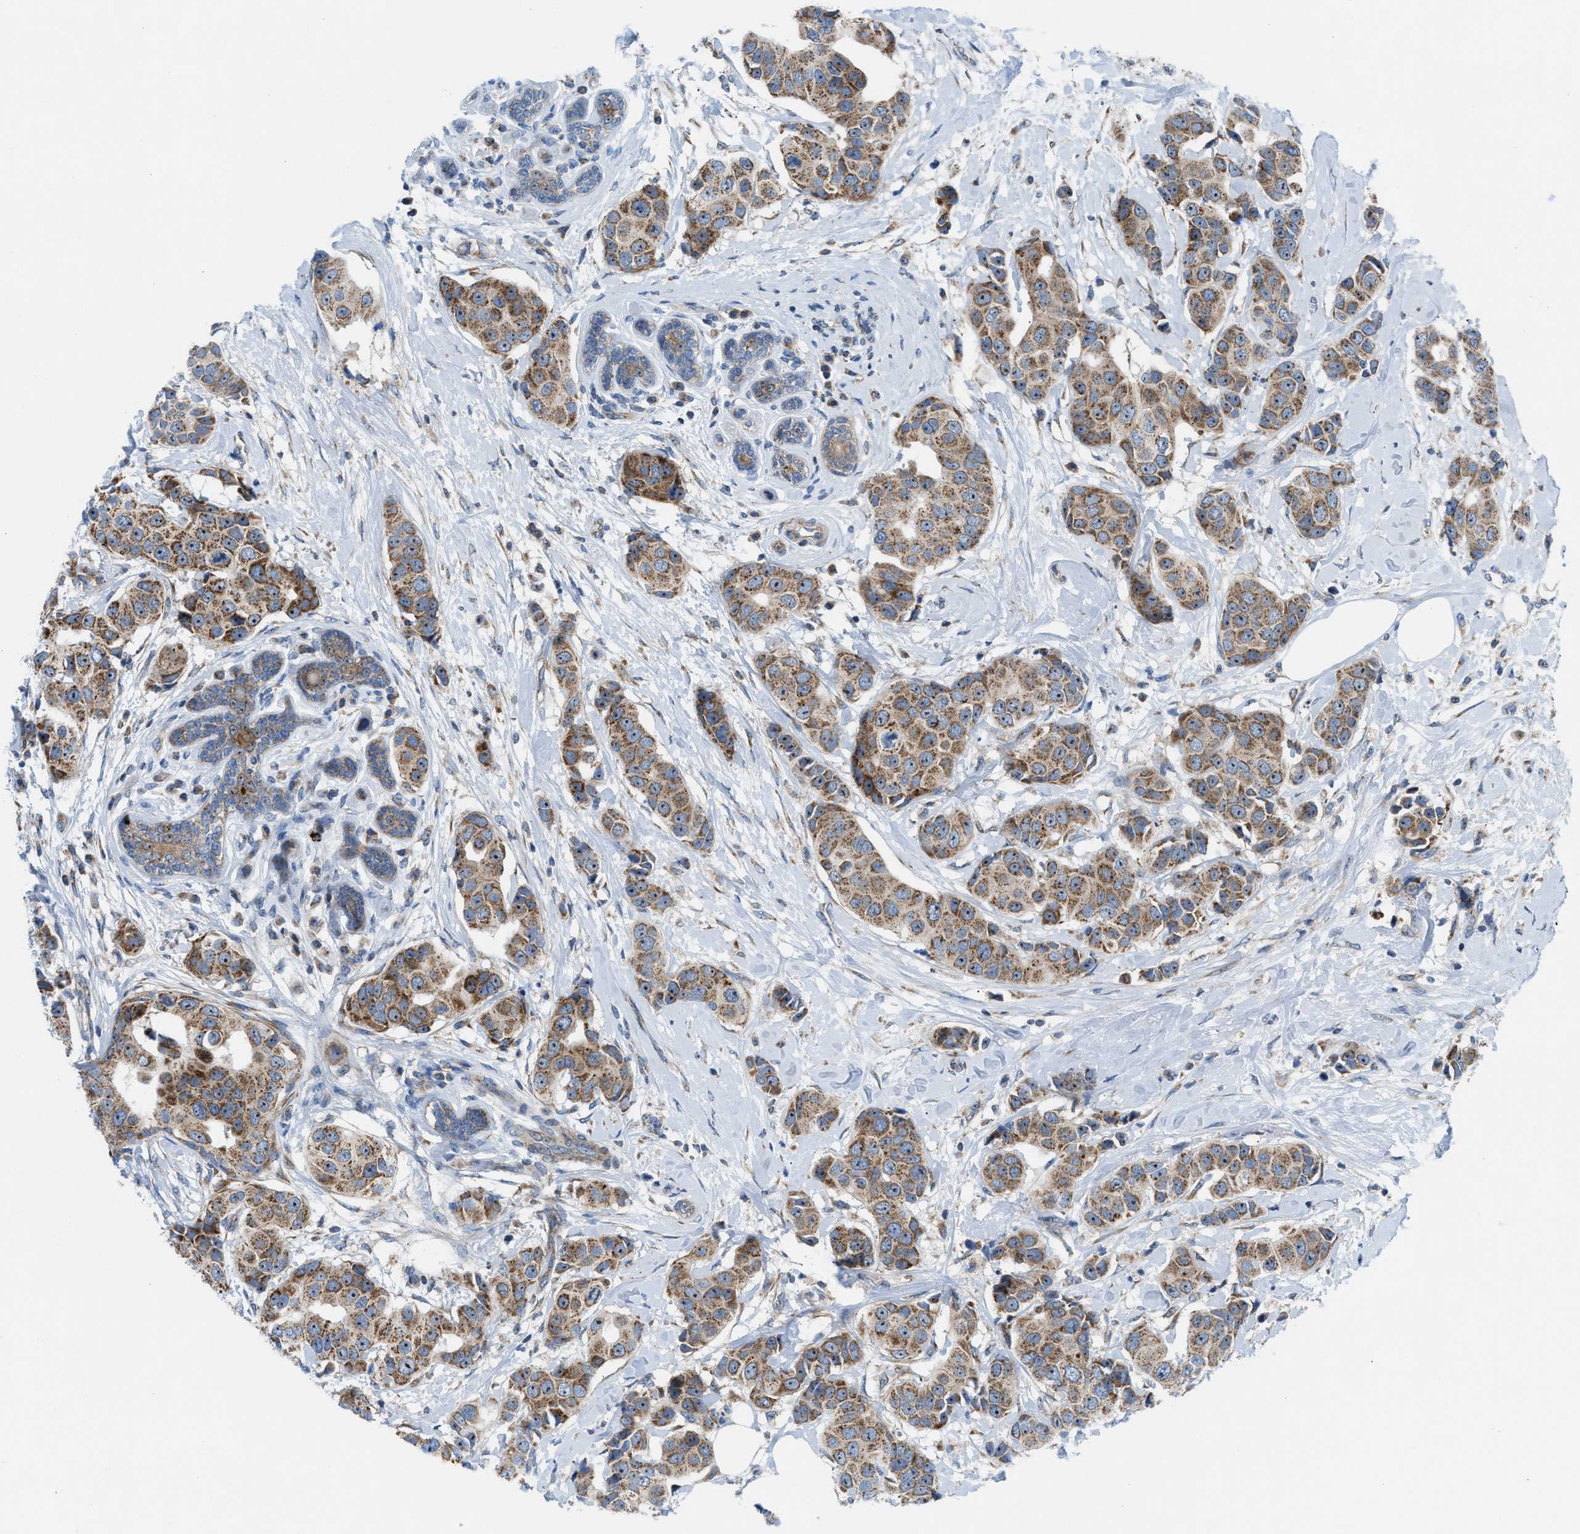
{"staining": {"intensity": "moderate", "quantity": ">75%", "location": "cytoplasmic/membranous,nuclear"}, "tissue": "breast cancer", "cell_type": "Tumor cells", "image_type": "cancer", "snomed": [{"axis": "morphology", "description": "Normal tissue, NOS"}, {"axis": "morphology", "description": "Duct carcinoma"}, {"axis": "topography", "description": "Breast"}], "caption": "An immunohistochemistry (IHC) image of neoplastic tissue is shown. Protein staining in brown shows moderate cytoplasmic/membranous and nuclear positivity in breast invasive ductal carcinoma within tumor cells.", "gene": "TPH1", "patient": {"sex": "female", "age": 39}}